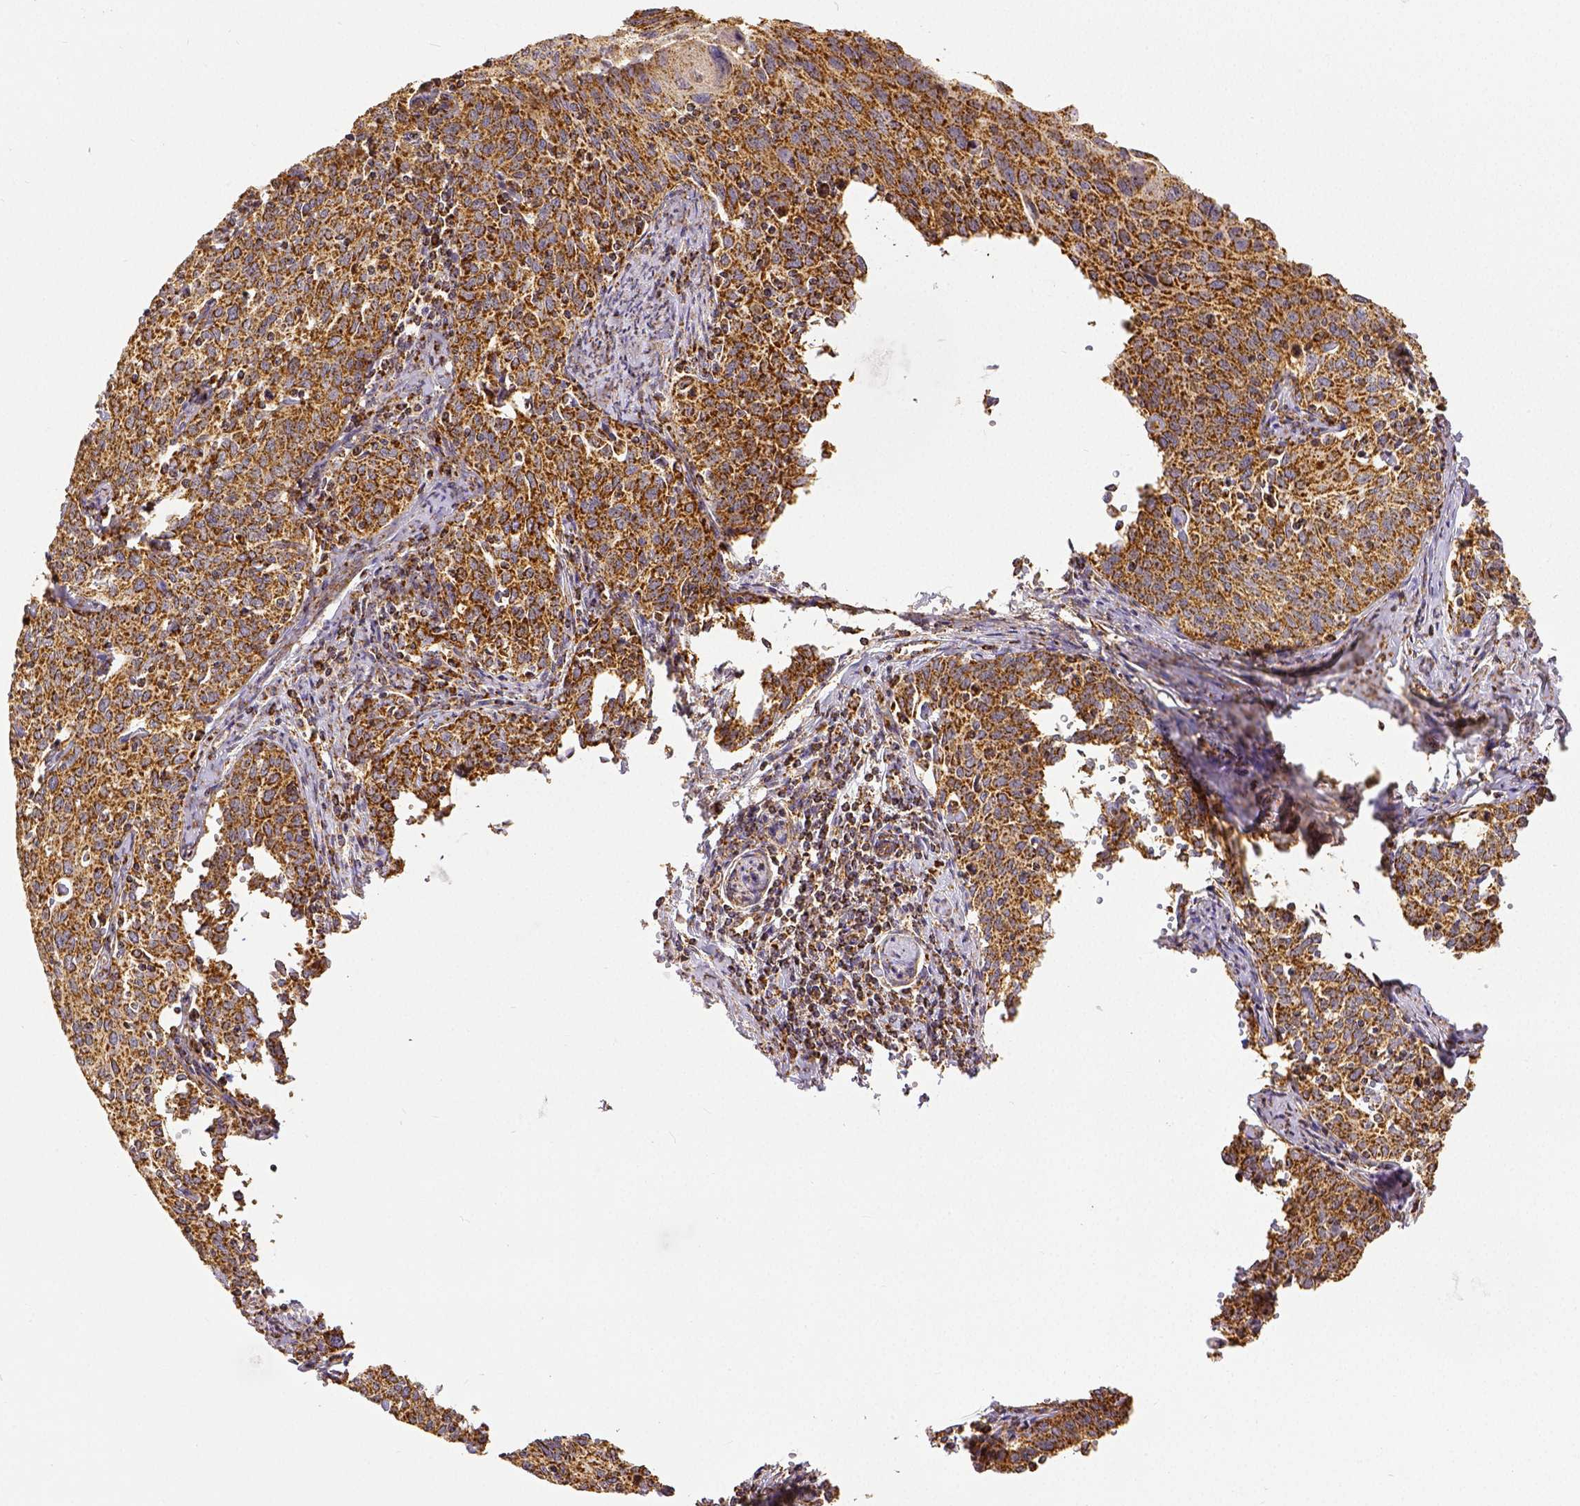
{"staining": {"intensity": "strong", "quantity": ">75%", "location": "cytoplasmic/membranous"}, "tissue": "cervical cancer", "cell_type": "Tumor cells", "image_type": "cancer", "snomed": [{"axis": "morphology", "description": "Squamous cell carcinoma, NOS"}, {"axis": "topography", "description": "Cervix"}], "caption": "Protein expression analysis of human squamous cell carcinoma (cervical) reveals strong cytoplasmic/membranous expression in about >75% of tumor cells. The staining was performed using DAB, with brown indicating positive protein expression. Nuclei are stained blue with hematoxylin.", "gene": "SDHB", "patient": {"sex": "female", "age": 62}}